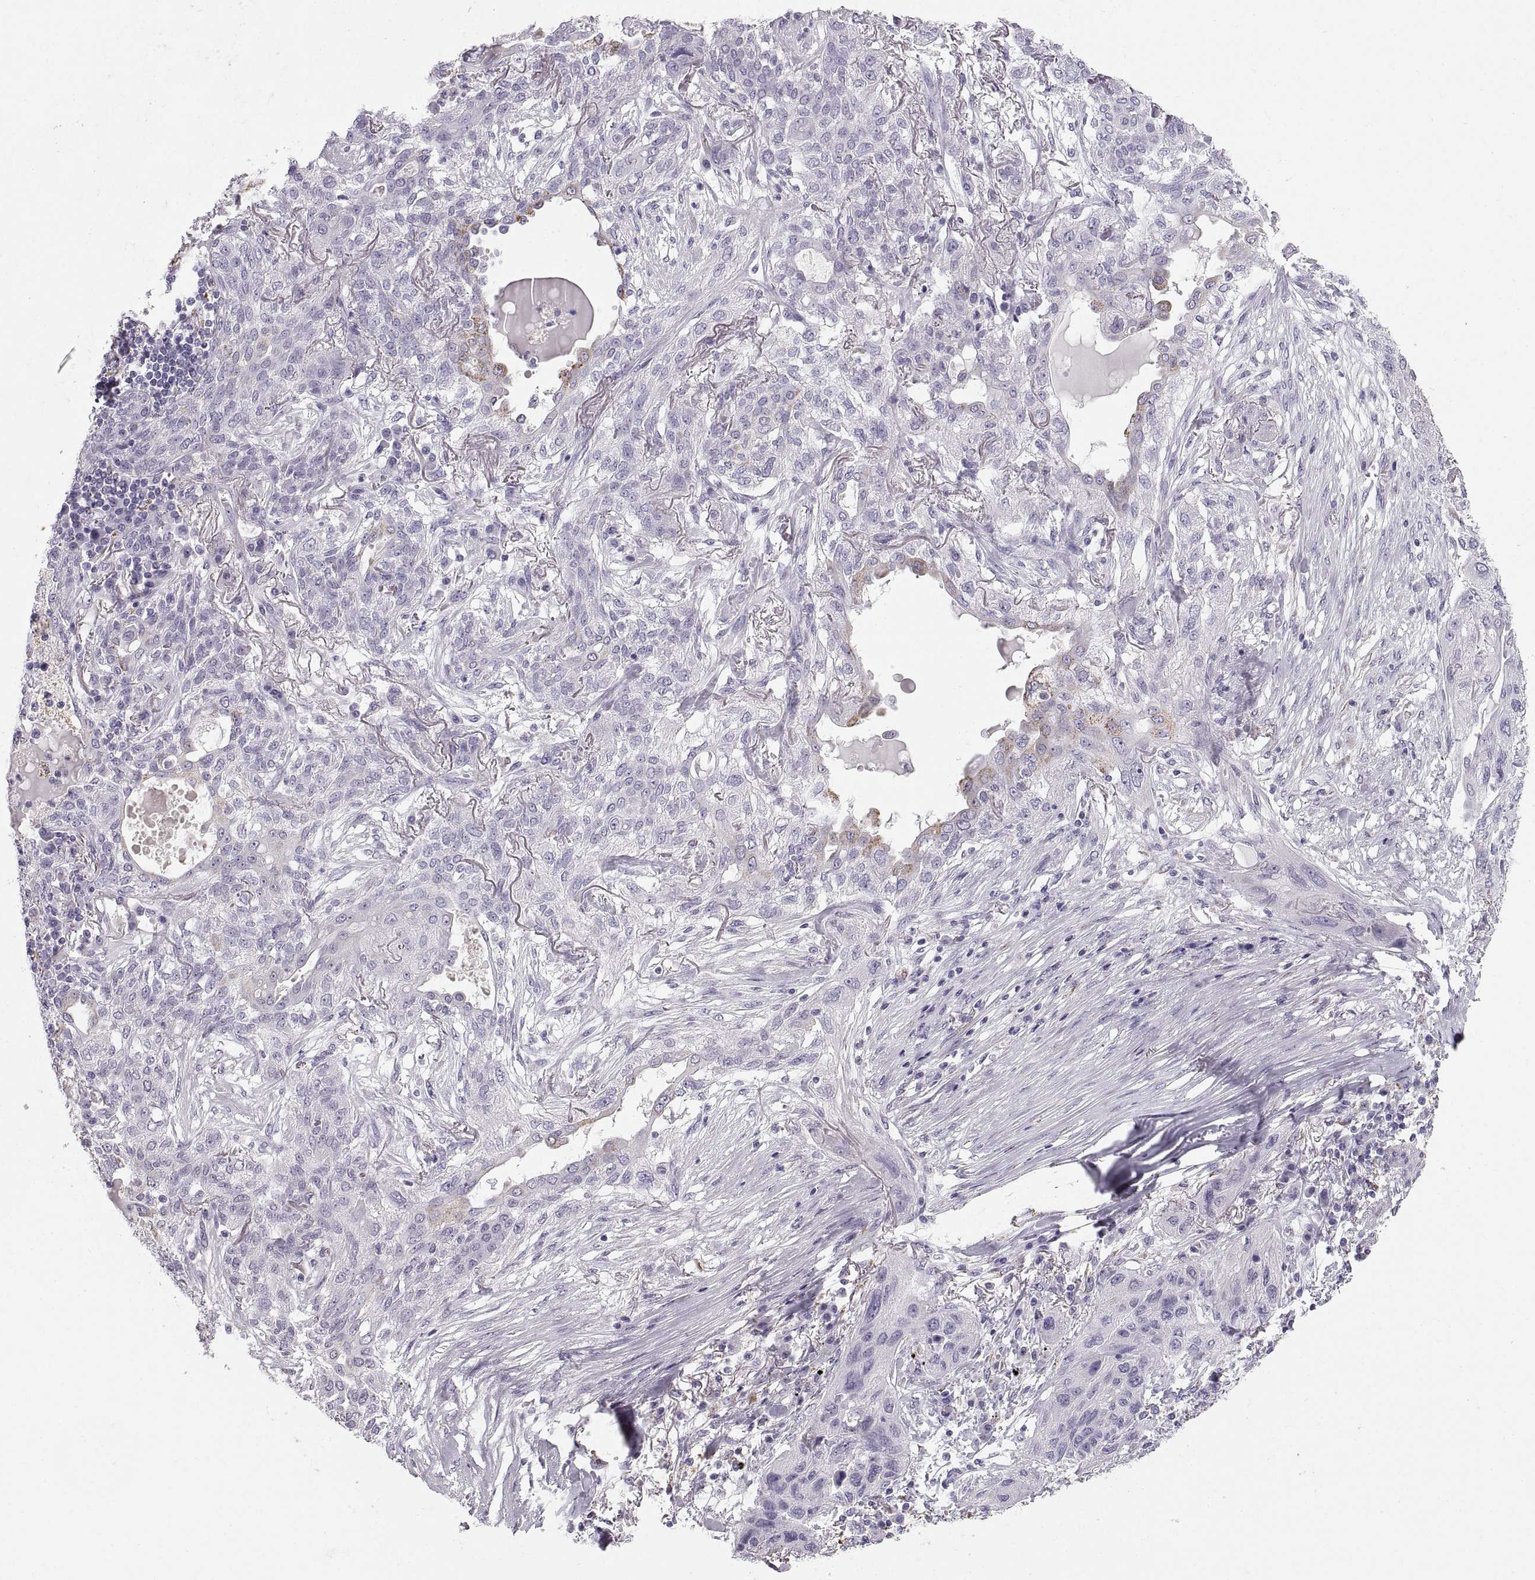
{"staining": {"intensity": "negative", "quantity": "none", "location": "none"}, "tissue": "lung cancer", "cell_type": "Tumor cells", "image_type": "cancer", "snomed": [{"axis": "morphology", "description": "Squamous cell carcinoma, NOS"}, {"axis": "topography", "description": "Lung"}], "caption": "Lung squamous cell carcinoma was stained to show a protein in brown. There is no significant staining in tumor cells.", "gene": "COL9A3", "patient": {"sex": "female", "age": 70}}